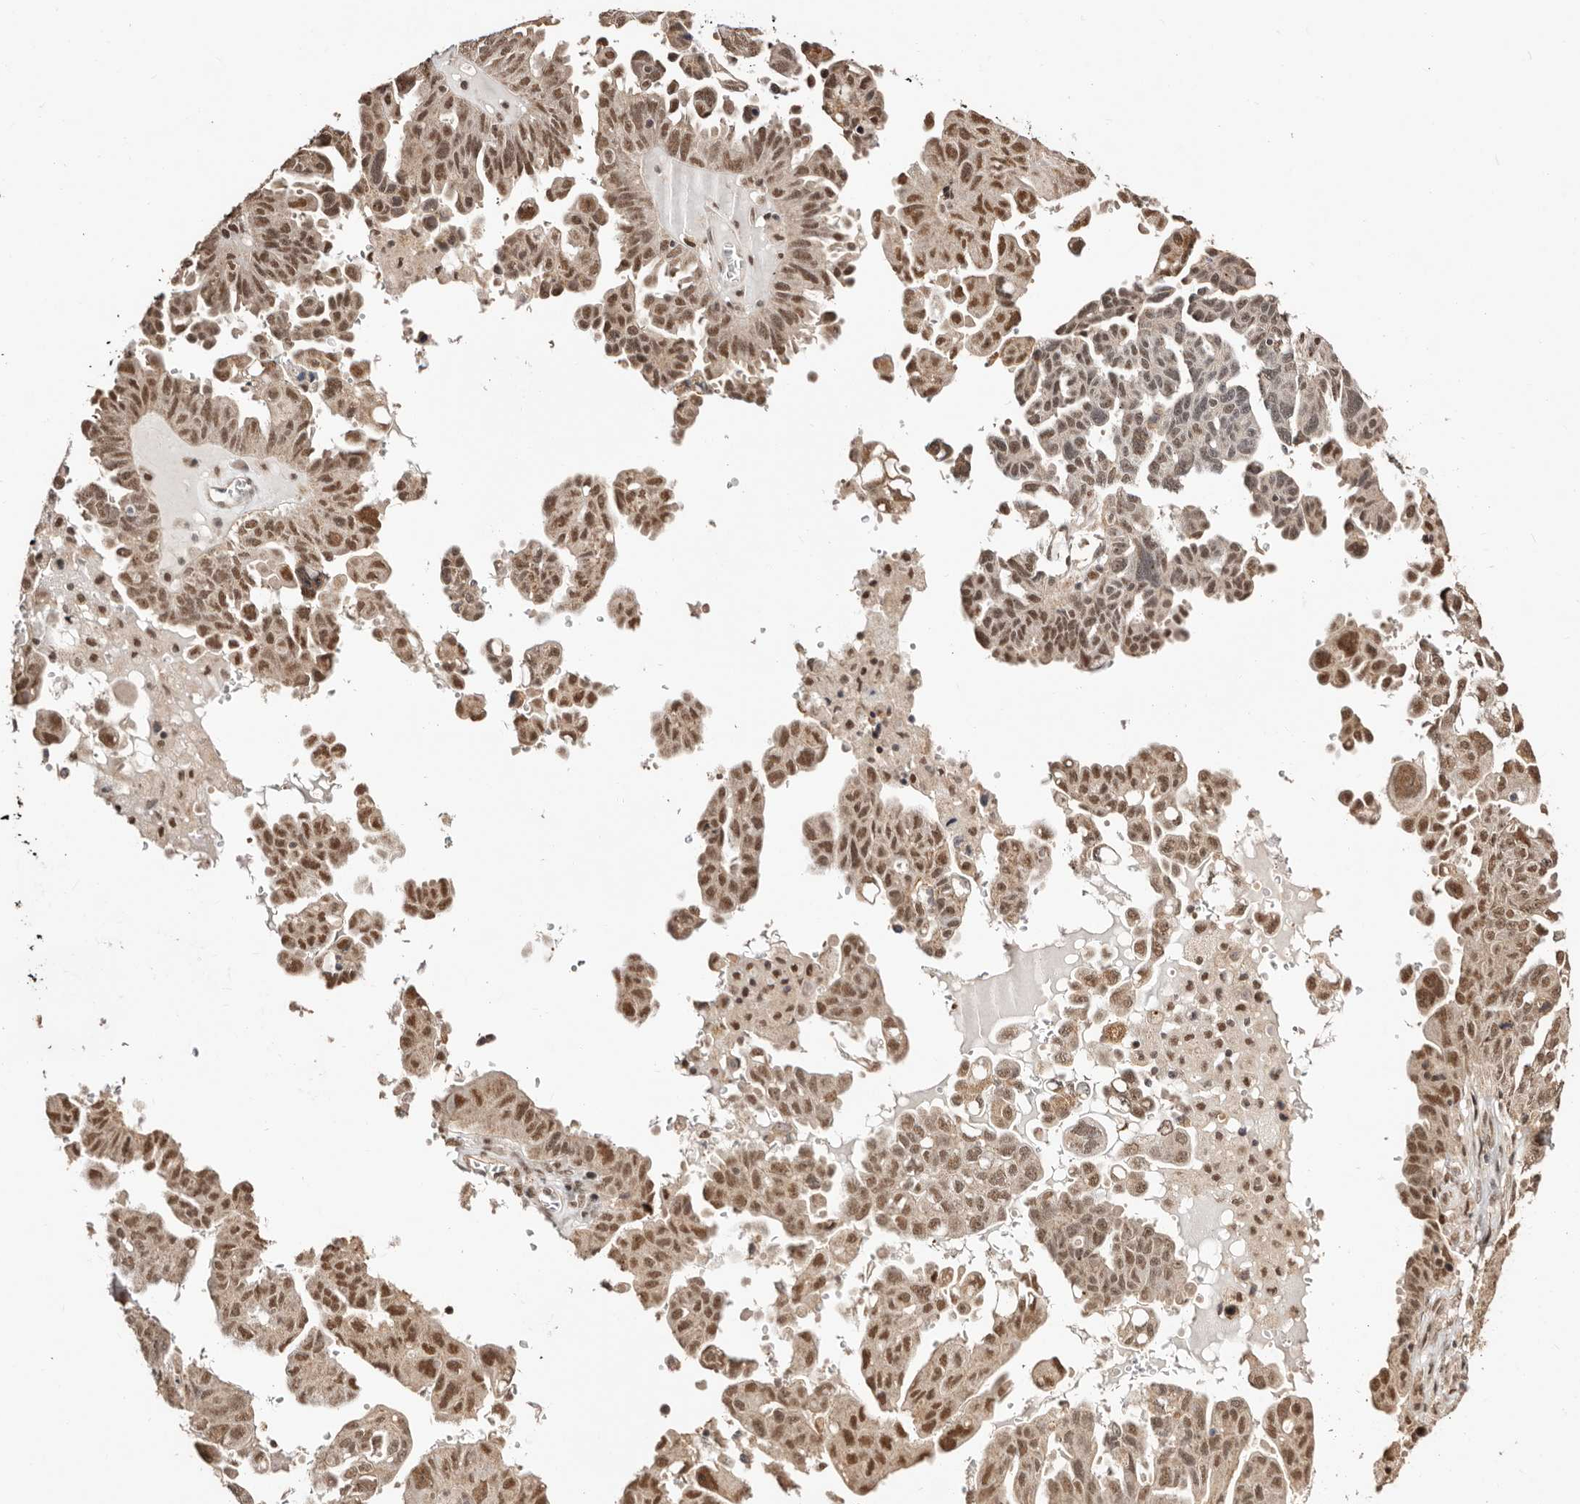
{"staining": {"intensity": "moderate", "quantity": ">75%", "location": "nuclear"}, "tissue": "ovarian cancer", "cell_type": "Tumor cells", "image_type": "cancer", "snomed": [{"axis": "morphology", "description": "Carcinoma, endometroid"}, {"axis": "topography", "description": "Ovary"}], "caption": "This histopathology image demonstrates ovarian endometroid carcinoma stained with IHC to label a protein in brown. The nuclear of tumor cells show moderate positivity for the protein. Nuclei are counter-stained blue.", "gene": "CTNNBL1", "patient": {"sex": "female", "age": 62}}